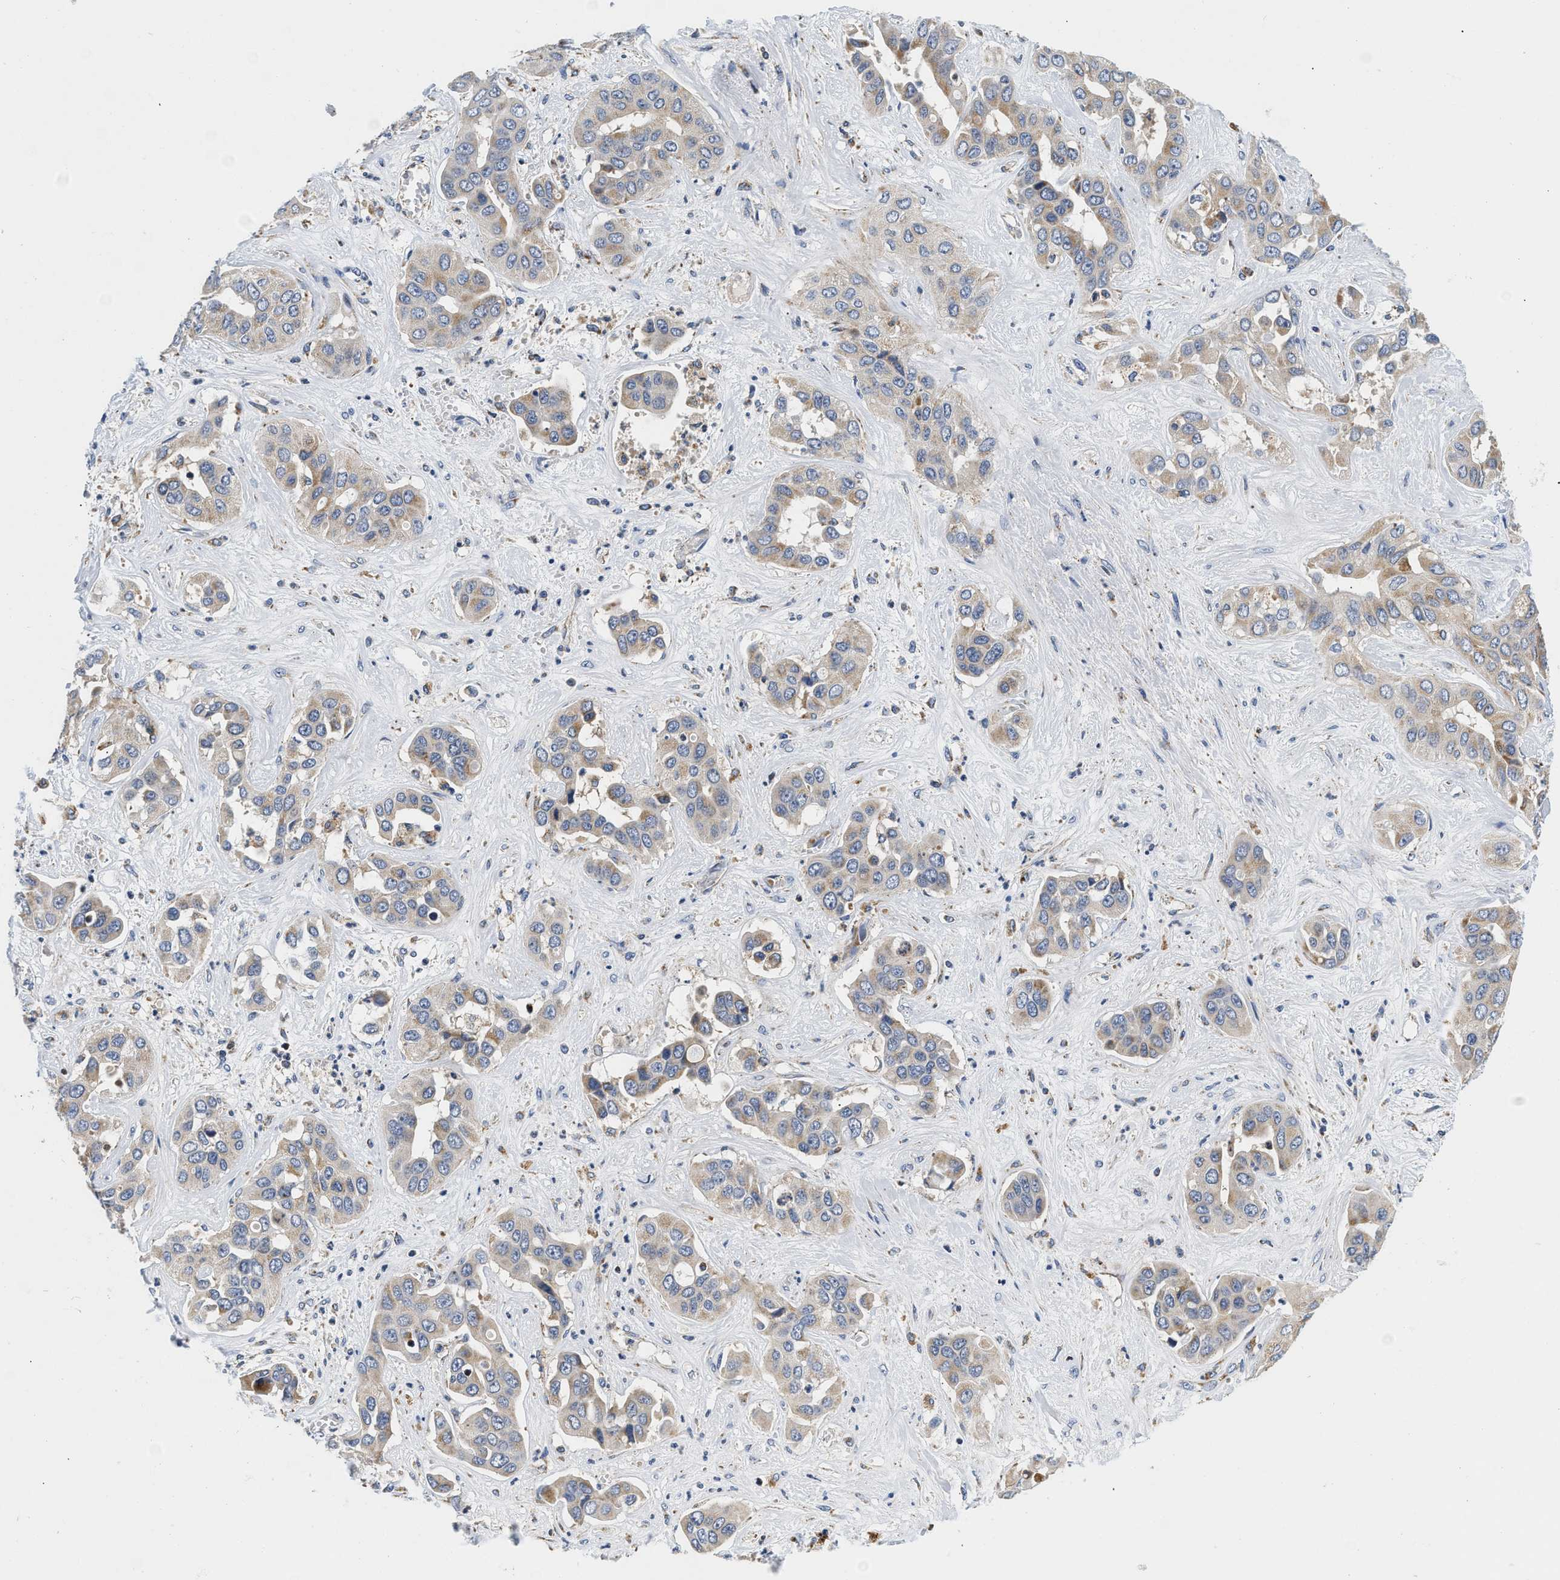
{"staining": {"intensity": "moderate", "quantity": ">75%", "location": "cytoplasmic/membranous"}, "tissue": "liver cancer", "cell_type": "Tumor cells", "image_type": "cancer", "snomed": [{"axis": "morphology", "description": "Cholangiocarcinoma"}, {"axis": "topography", "description": "Liver"}], "caption": "Brown immunohistochemical staining in cholangiocarcinoma (liver) displays moderate cytoplasmic/membranous staining in about >75% of tumor cells.", "gene": "PDP1", "patient": {"sex": "female", "age": 52}}